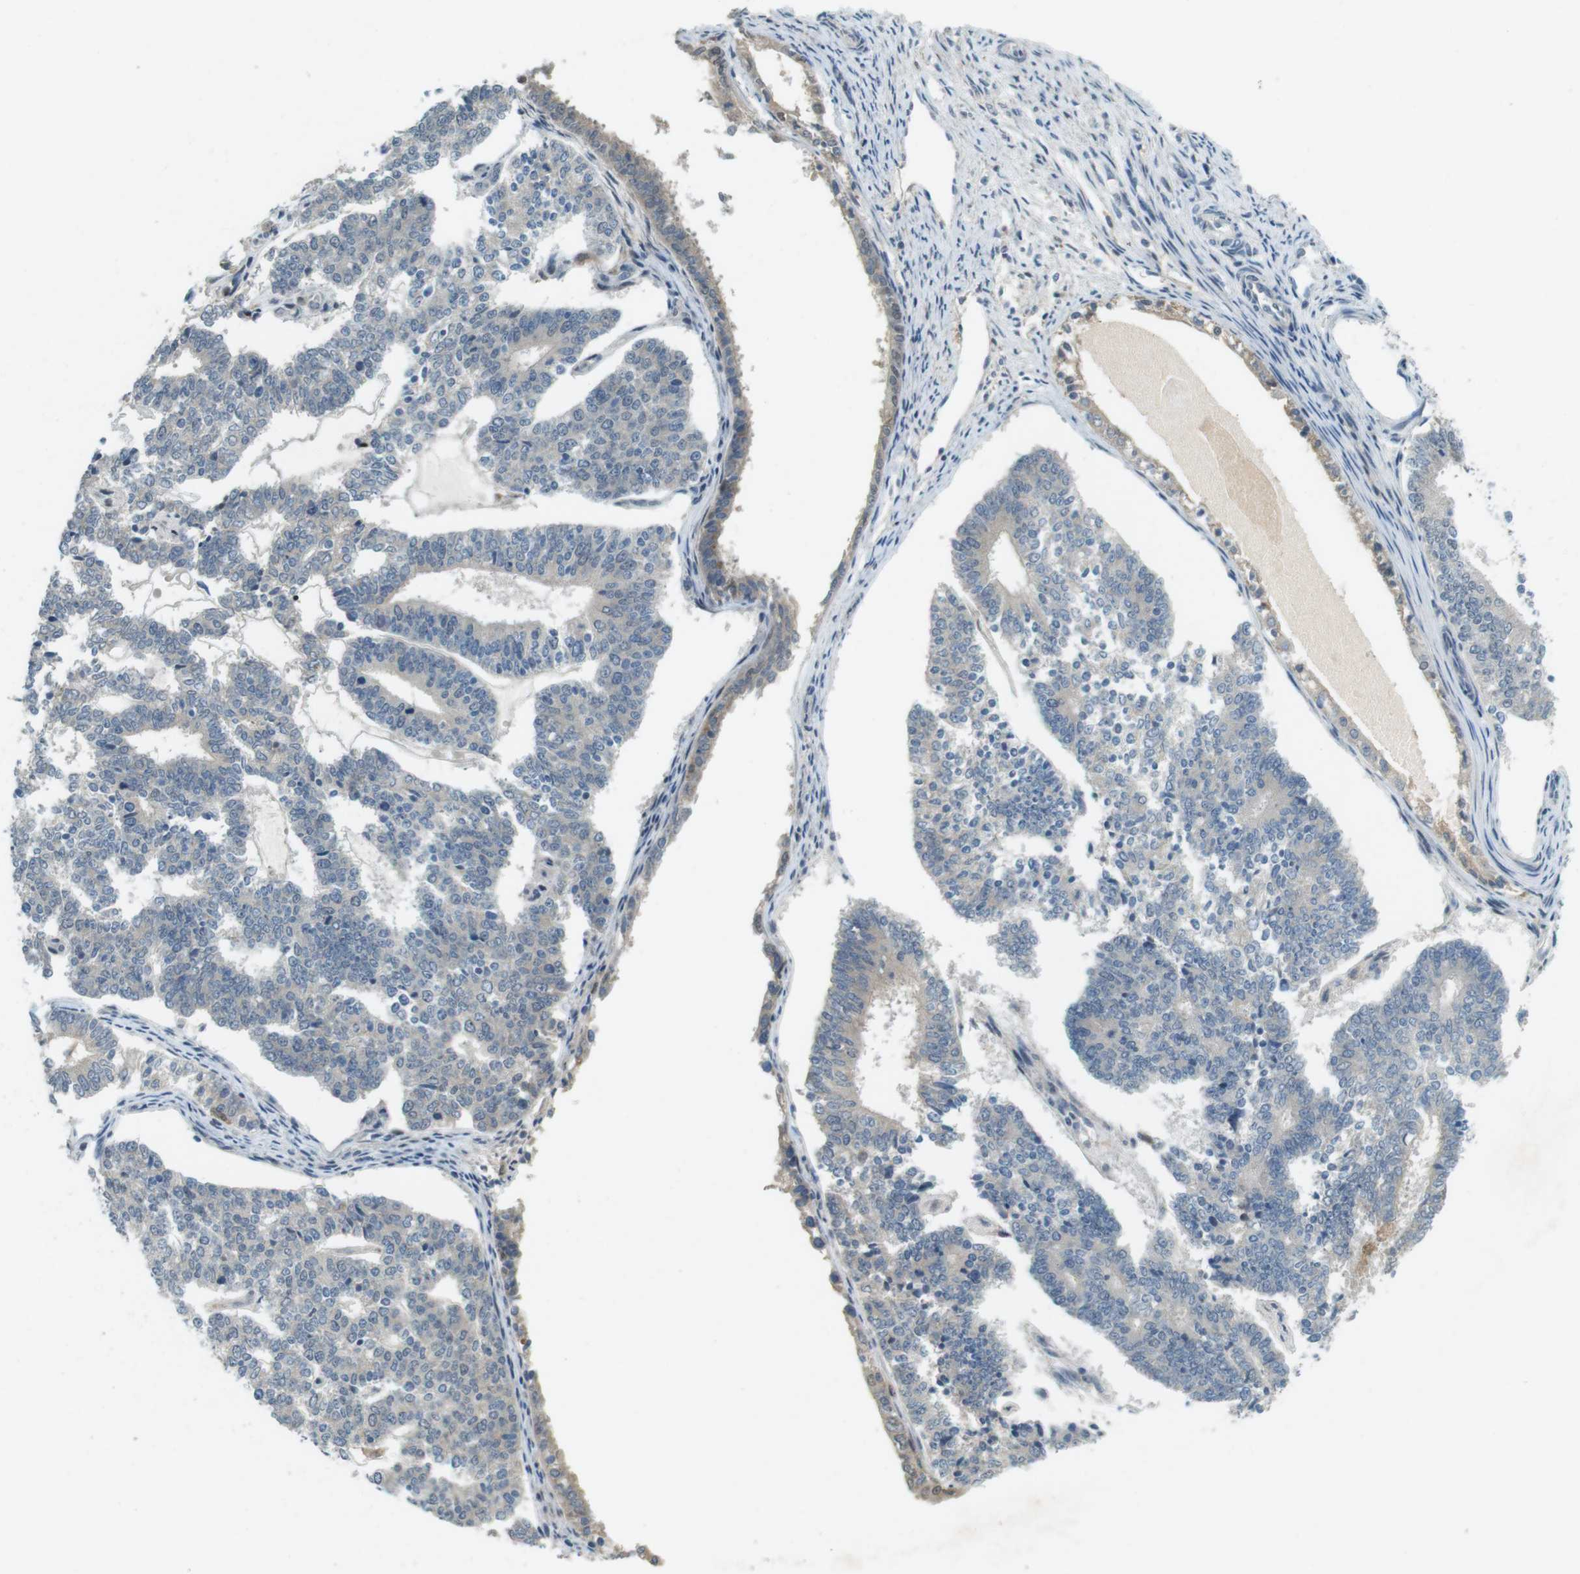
{"staining": {"intensity": "weak", "quantity": "<25%", "location": "cytoplasmic/membranous"}, "tissue": "endometrial cancer", "cell_type": "Tumor cells", "image_type": "cancer", "snomed": [{"axis": "morphology", "description": "Adenocarcinoma, NOS"}, {"axis": "topography", "description": "Endometrium"}], "caption": "This is an immunohistochemistry histopathology image of human endometrial cancer (adenocarcinoma). There is no positivity in tumor cells.", "gene": "CDK14", "patient": {"sex": "female", "age": 70}}